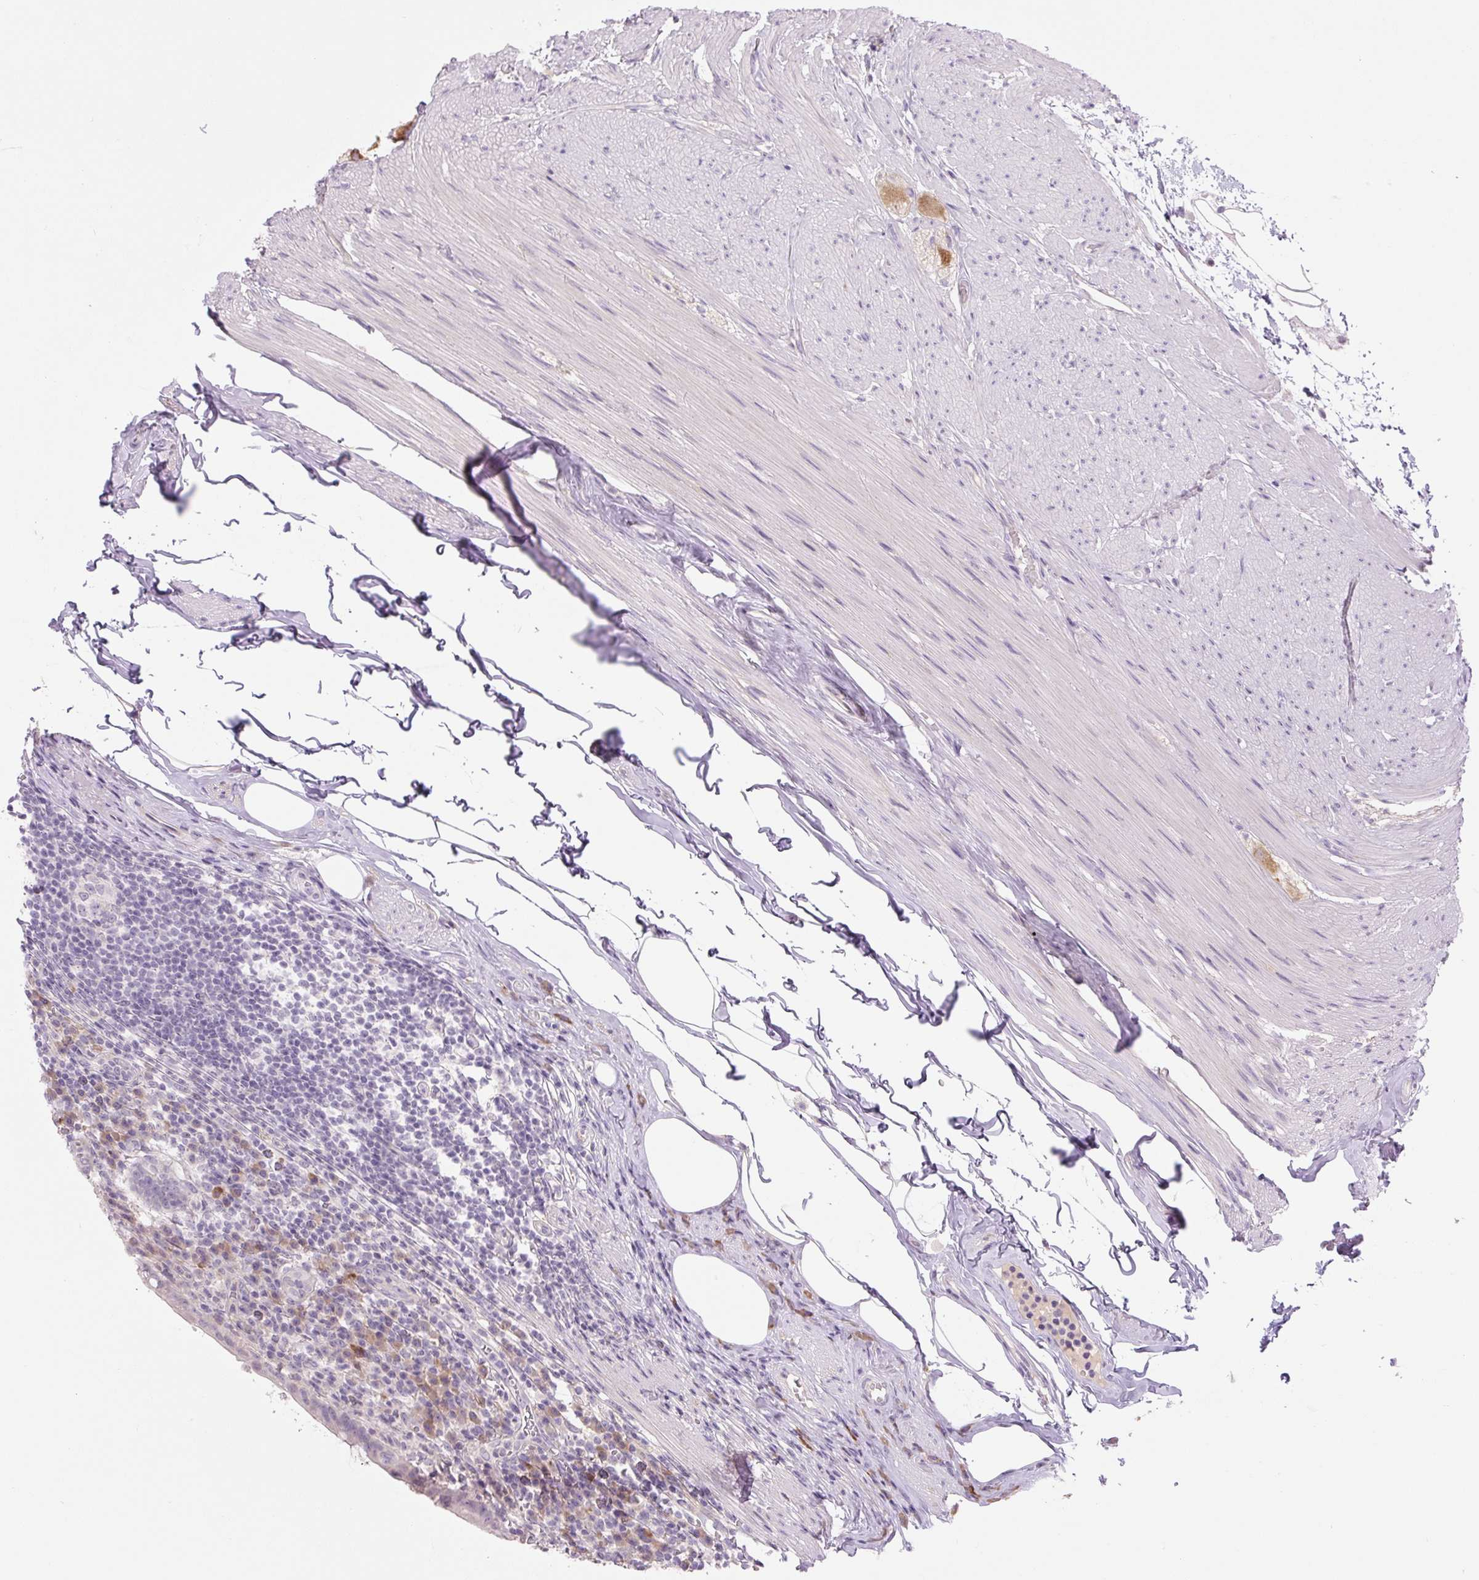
{"staining": {"intensity": "negative", "quantity": "none", "location": "none"}, "tissue": "appendix", "cell_type": "Glandular cells", "image_type": "normal", "snomed": [{"axis": "morphology", "description": "Normal tissue, NOS"}, {"axis": "topography", "description": "Appendix"}], "caption": "The image displays no significant positivity in glandular cells of appendix. (DAB immunohistochemistry visualized using brightfield microscopy, high magnification).", "gene": "TMEM100", "patient": {"sex": "female", "age": 56}}